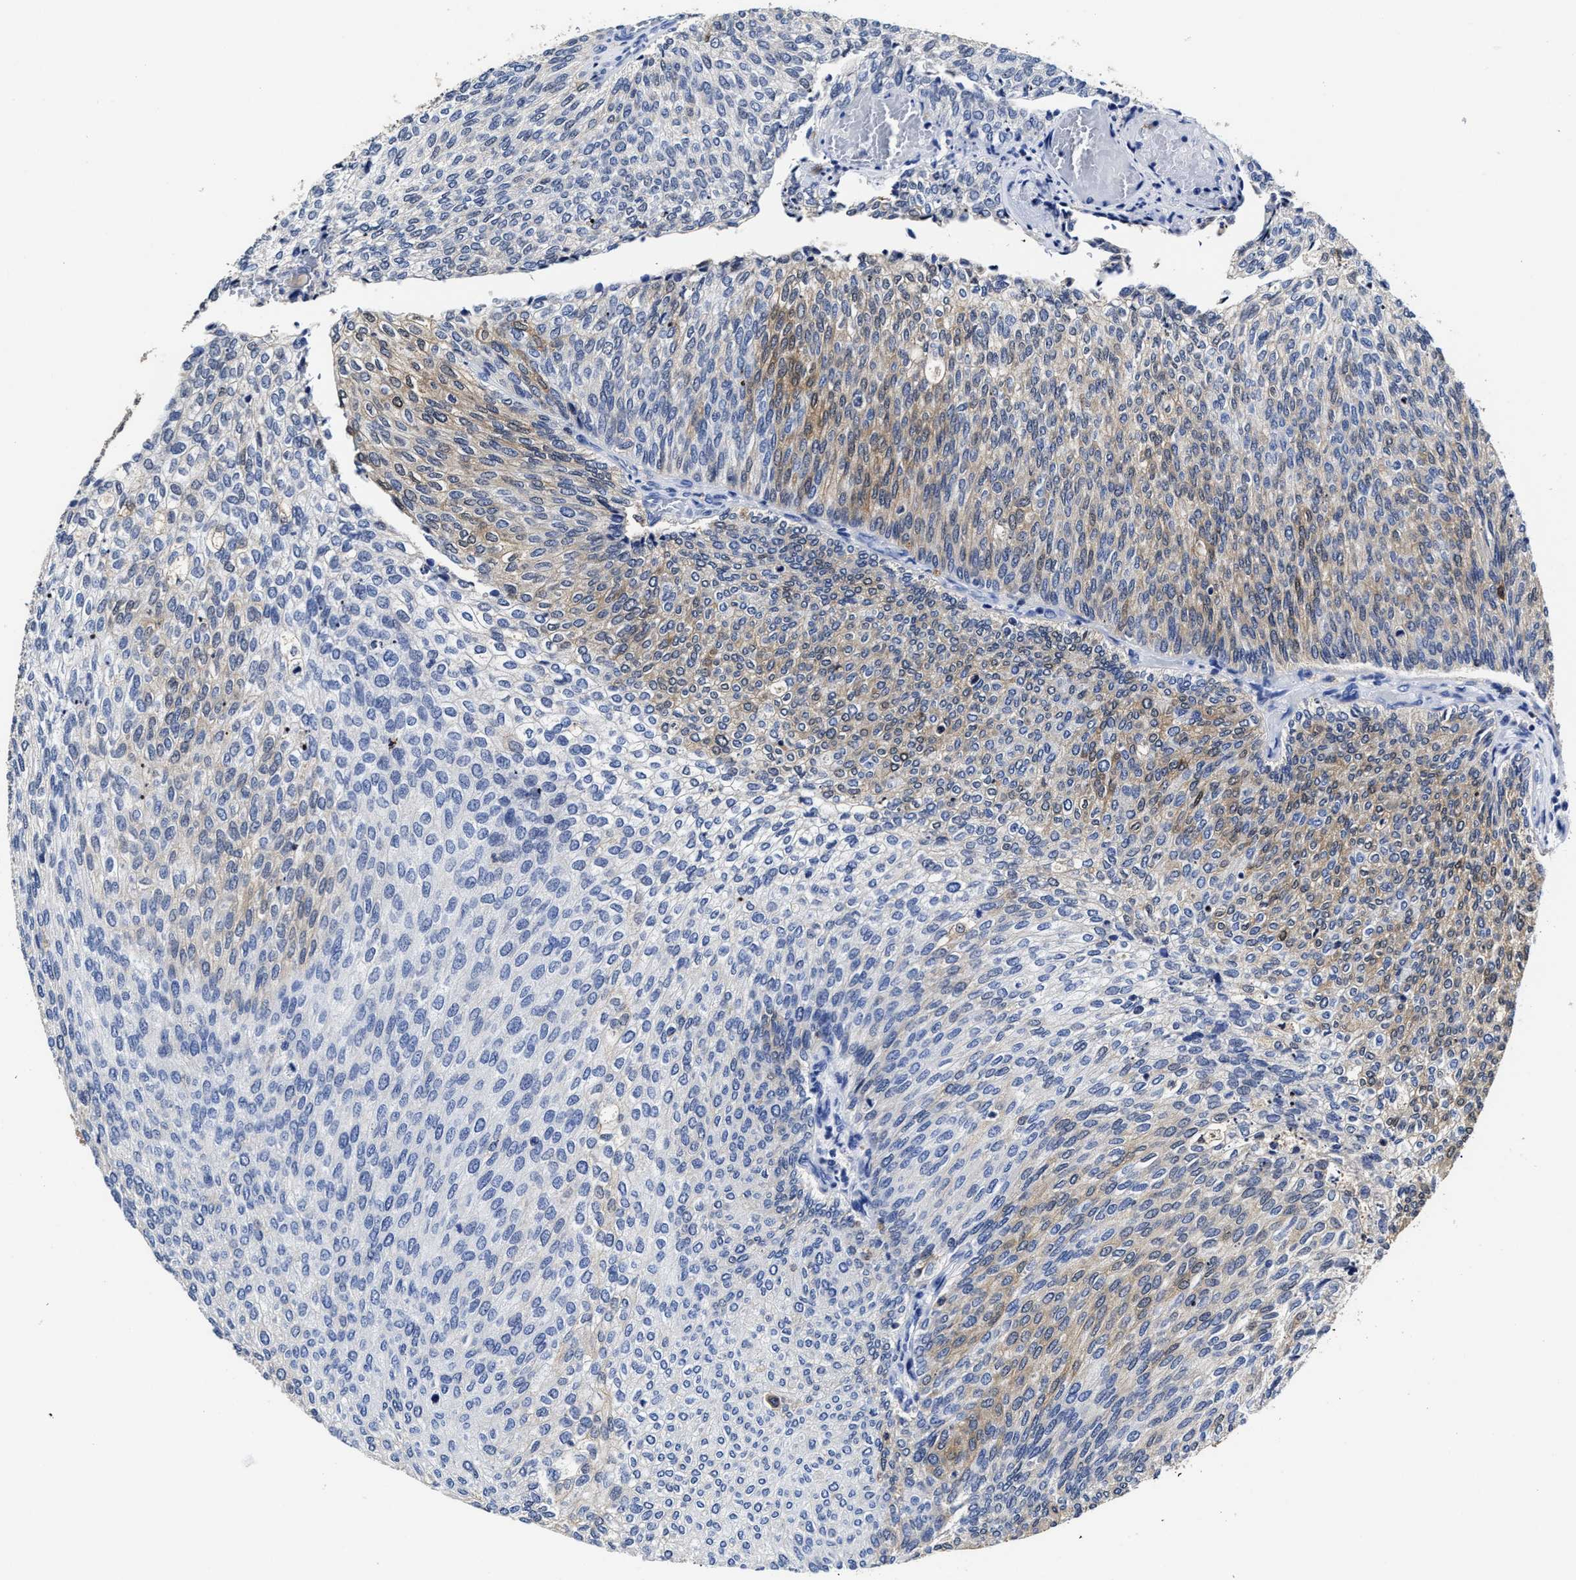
{"staining": {"intensity": "weak", "quantity": "25%-75%", "location": "cytoplasmic/membranous"}, "tissue": "urothelial cancer", "cell_type": "Tumor cells", "image_type": "cancer", "snomed": [{"axis": "morphology", "description": "Urothelial carcinoma, Low grade"}, {"axis": "topography", "description": "Urinary bladder"}], "caption": "Immunohistochemistry (DAB (3,3'-diaminobenzidine)) staining of urothelial cancer shows weak cytoplasmic/membranous protein staining in approximately 25%-75% of tumor cells.", "gene": "PRPF4B", "patient": {"sex": "female", "age": 79}}